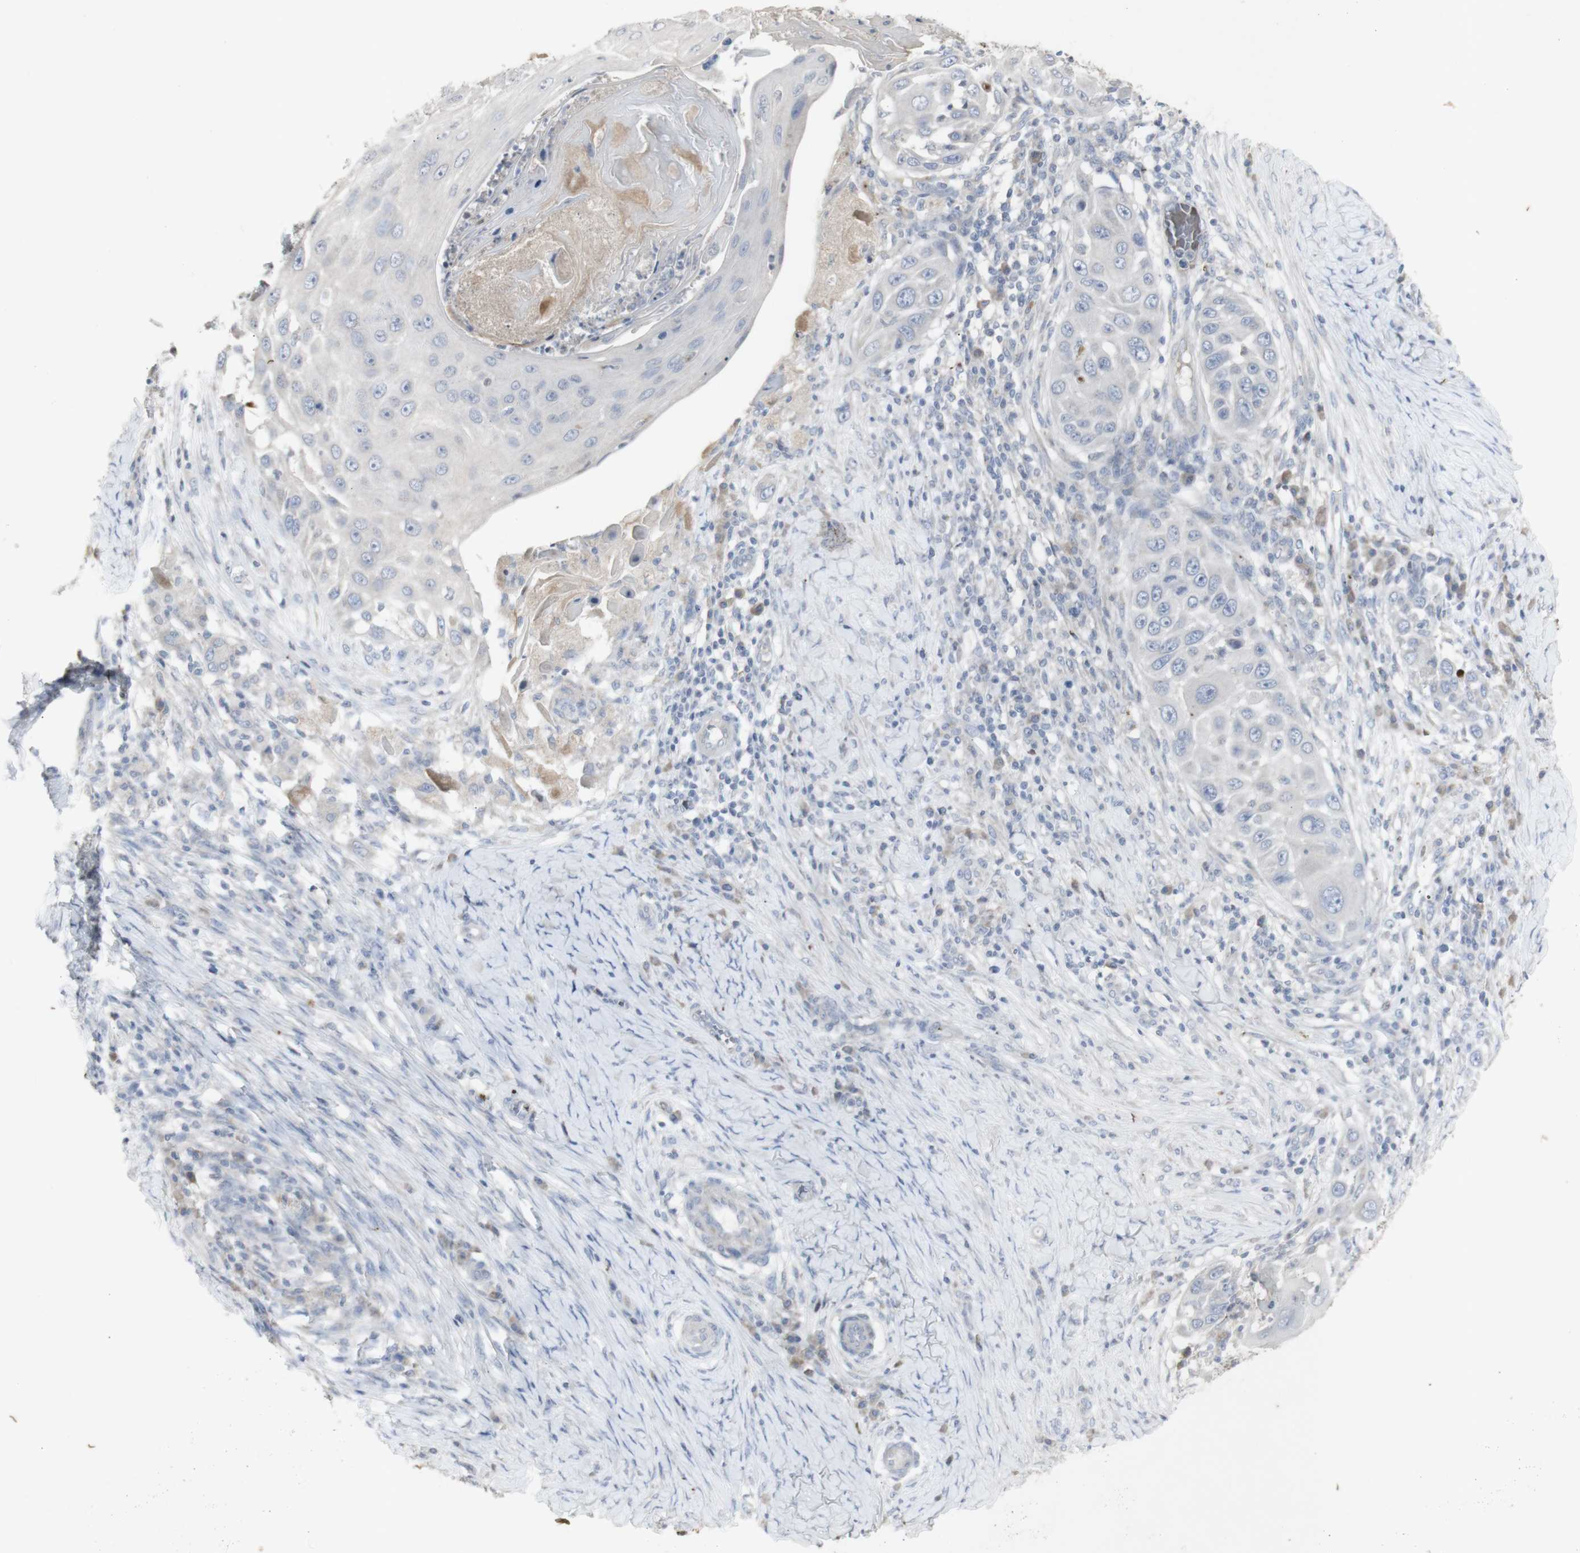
{"staining": {"intensity": "weak", "quantity": ">75%", "location": "cytoplasmic/membranous"}, "tissue": "skin cancer", "cell_type": "Tumor cells", "image_type": "cancer", "snomed": [{"axis": "morphology", "description": "Squamous cell carcinoma, NOS"}, {"axis": "topography", "description": "Skin"}], "caption": "Protein staining by immunohistochemistry (IHC) demonstrates weak cytoplasmic/membranous positivity in about >75% of tumor cells in skin cancer.", "gene": "INS", "patient": {"sex": "female", "age": 44}}